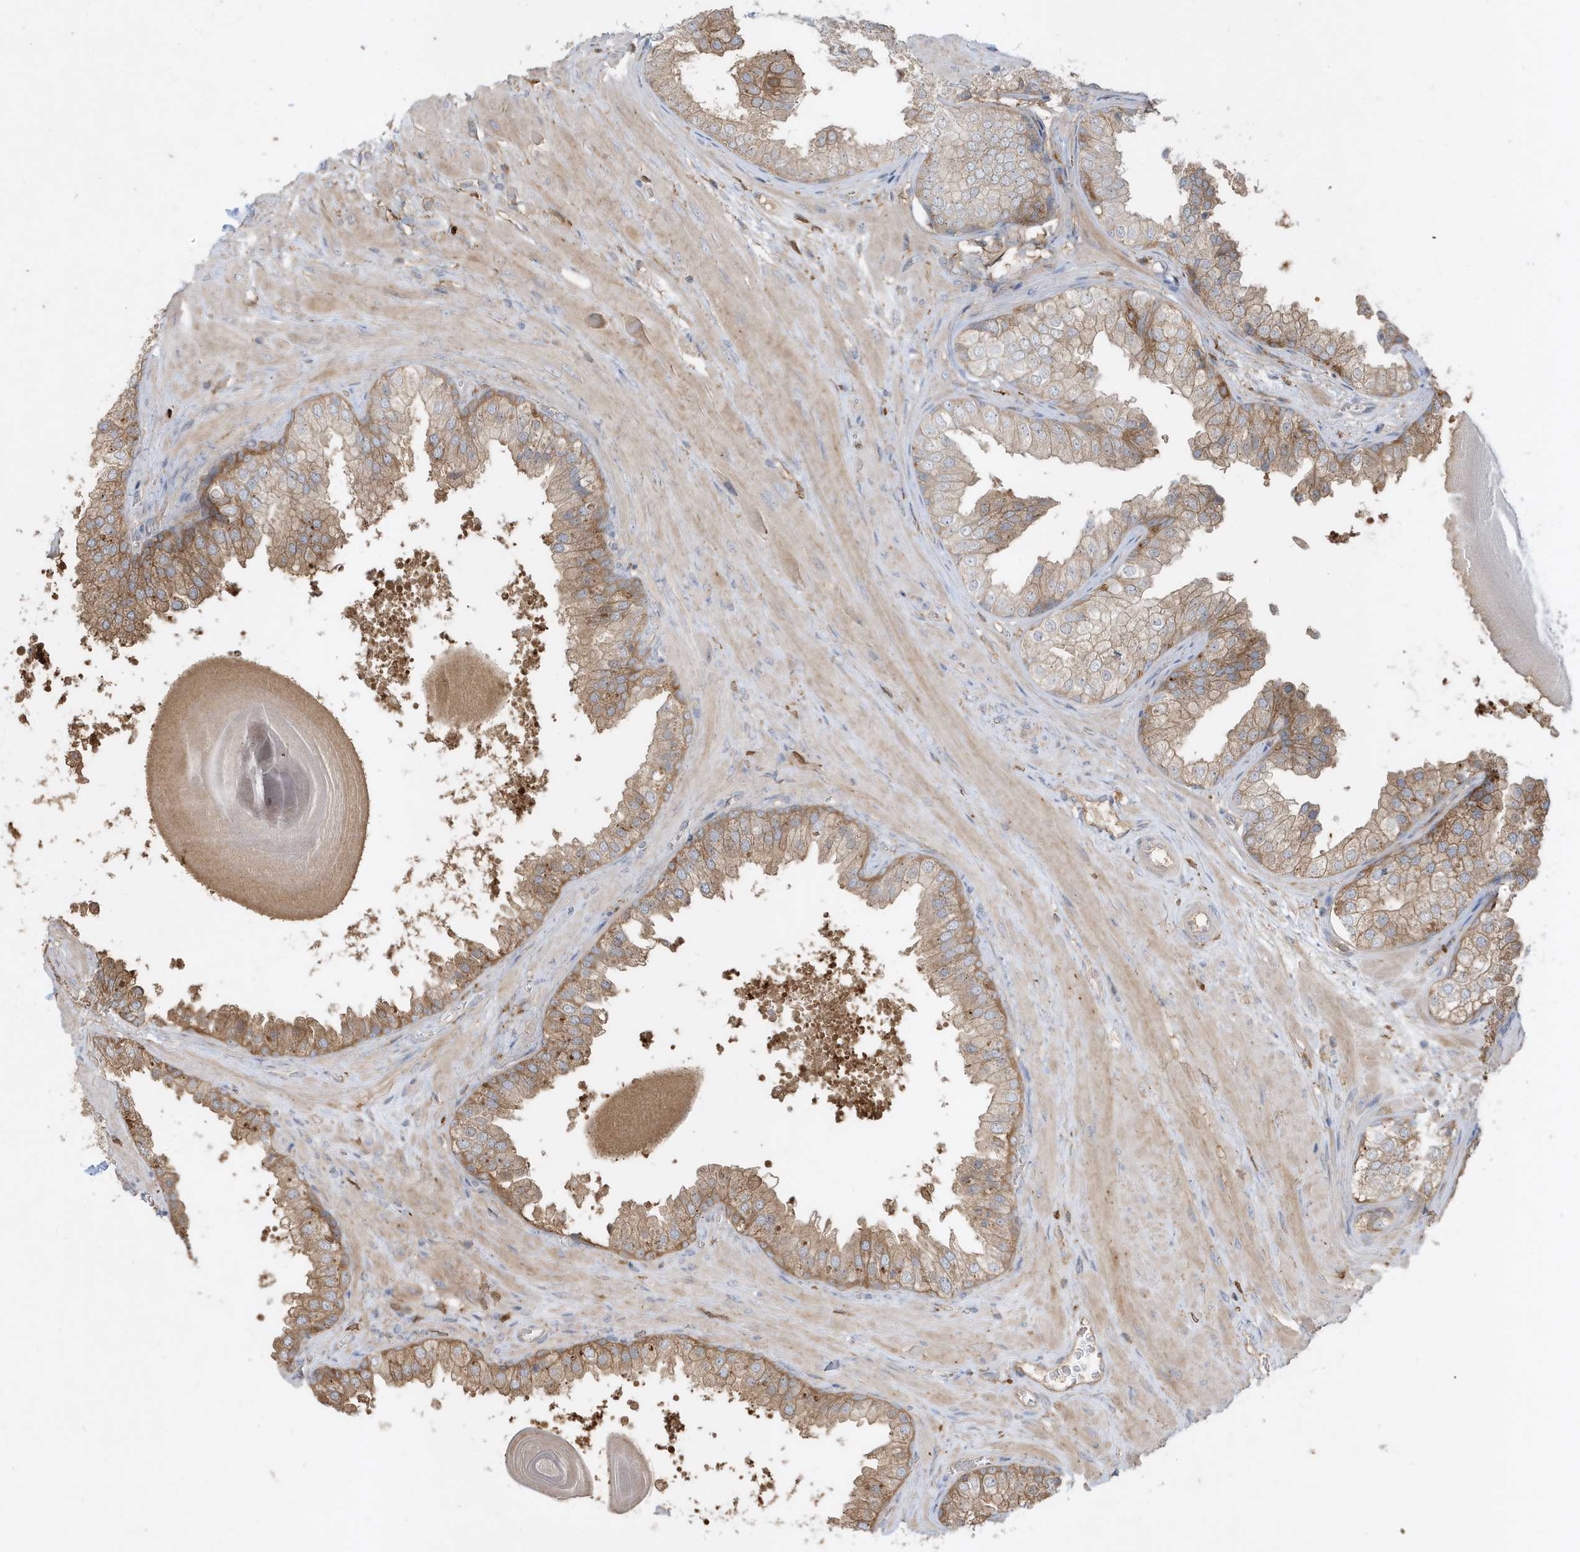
{"staining": {"intensity": "moderate", "quantity": "25%-75%", "location": "cytoplasmic/membranous"}, "tissue": "prostate", "cell_type": "Glandular cells", "image_type": "normal", "snomed": [{"axis": "morphology", "description": "Normal tissue, NOS"}, {"axis": "topography", "description": "Prostate"}], "caption": "IHC micrograph of normal prostate: prostate stained using immunohistochemistry shows medium levels of moderate protein expression localized specifically in the cytoplasmic/membranous of glandular cells, appearing as a cytoplasmic/membranous brown color.", "gene": "ABTB1", "patient": {"sex": "male", "age": 48}}